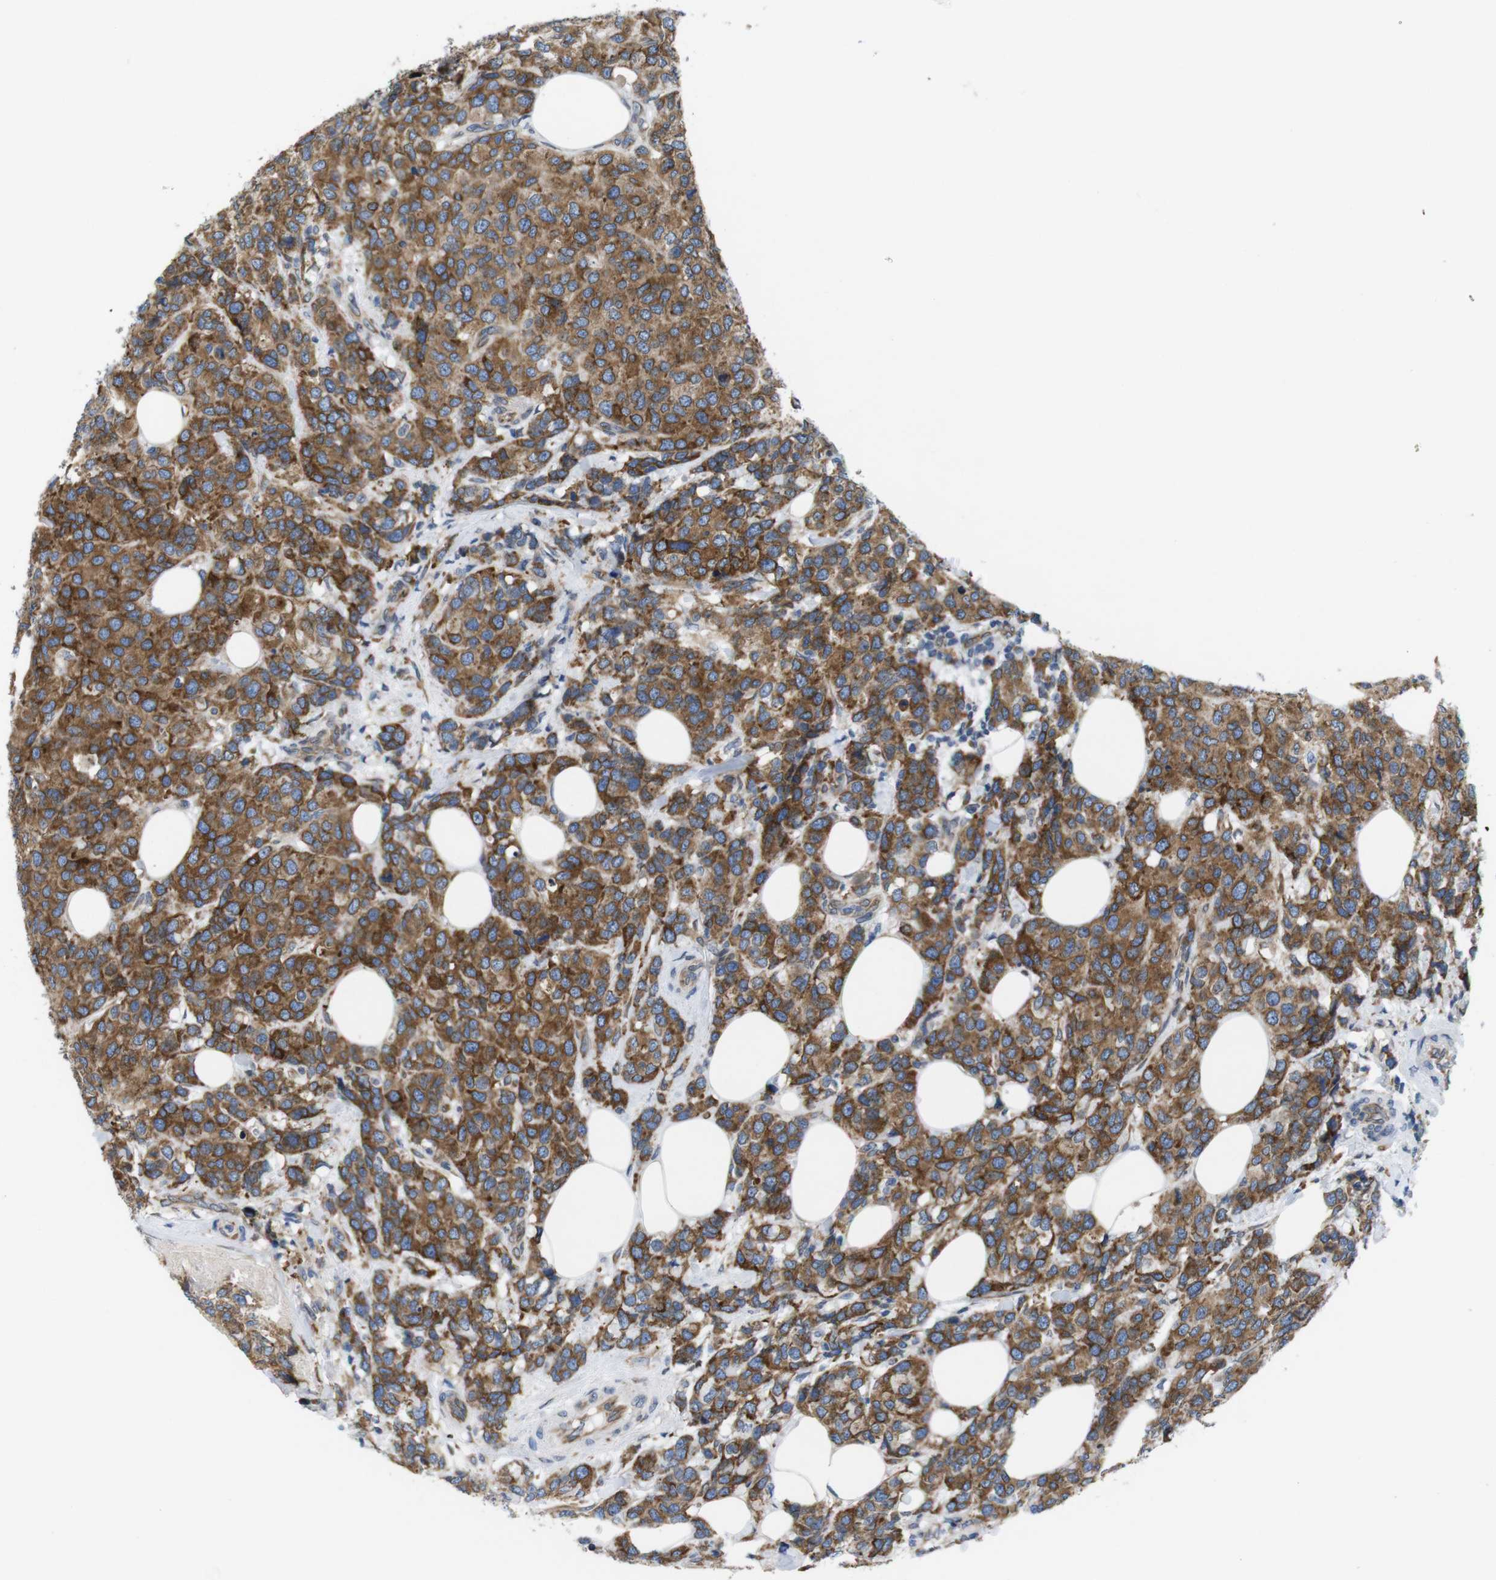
{"staining": {"intensity": "moderate", "quantity": ">75%", "location": "cytoplasmic/membranous"}, "tissue": "breast cancer", "cell_type": "Tumor cells", "image_type": "cancer", "snomed": [{"axis": "morphology", "description": "Lobular carcinoma"}, {"axis": "topography", "description": "Breast"}], "caption": "There is medium levels of moderate cytoplasmic/membranous expression in tumor cells of lobular carcinoma (breast), as demonstrated by immunohistochemical staining (brown color).", "gene": "HACD3", "patient": {"sex": "female", "age": 59}}